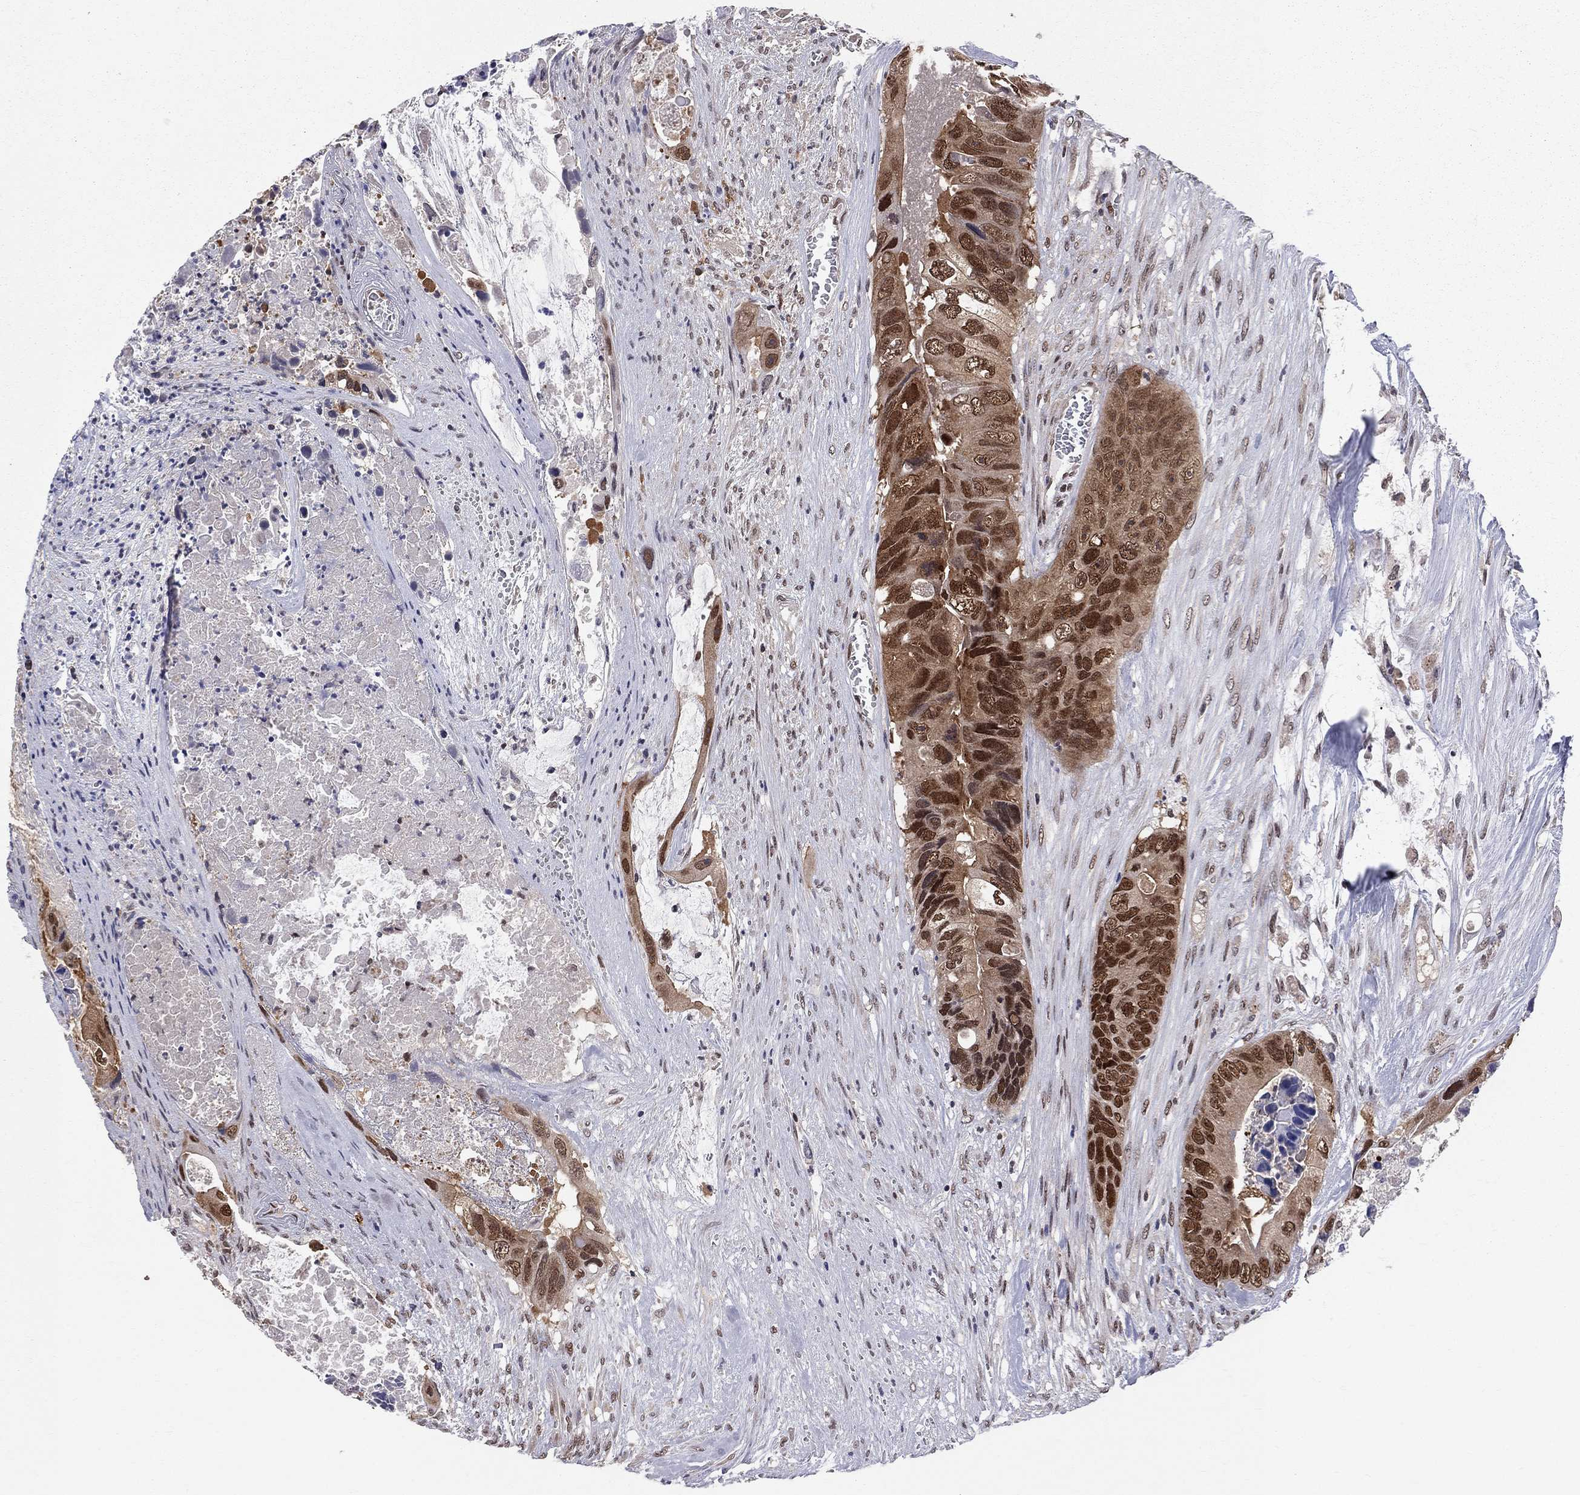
{"staining": {"intensity": "strong", "quantity": "25%-75%", "location": "nuclear"}, "tissue": "colorectal cancer", "cell_type": "Tumor cells", "image_type": "cancer", "snomed": [{"axis": "morphology", "description": "Adenocarcinoma, NOS"}, {"axis": "topography", "description": "Rectum"}], "caption": "Human colorectal cancer (adenocarcinoma) stained for a protein (brown) shows strong nuclear positive positivity in about 25%-75% of tumor cells.", "gene": "SAP30L", "patient": {"sex": "male", "age": 63}}